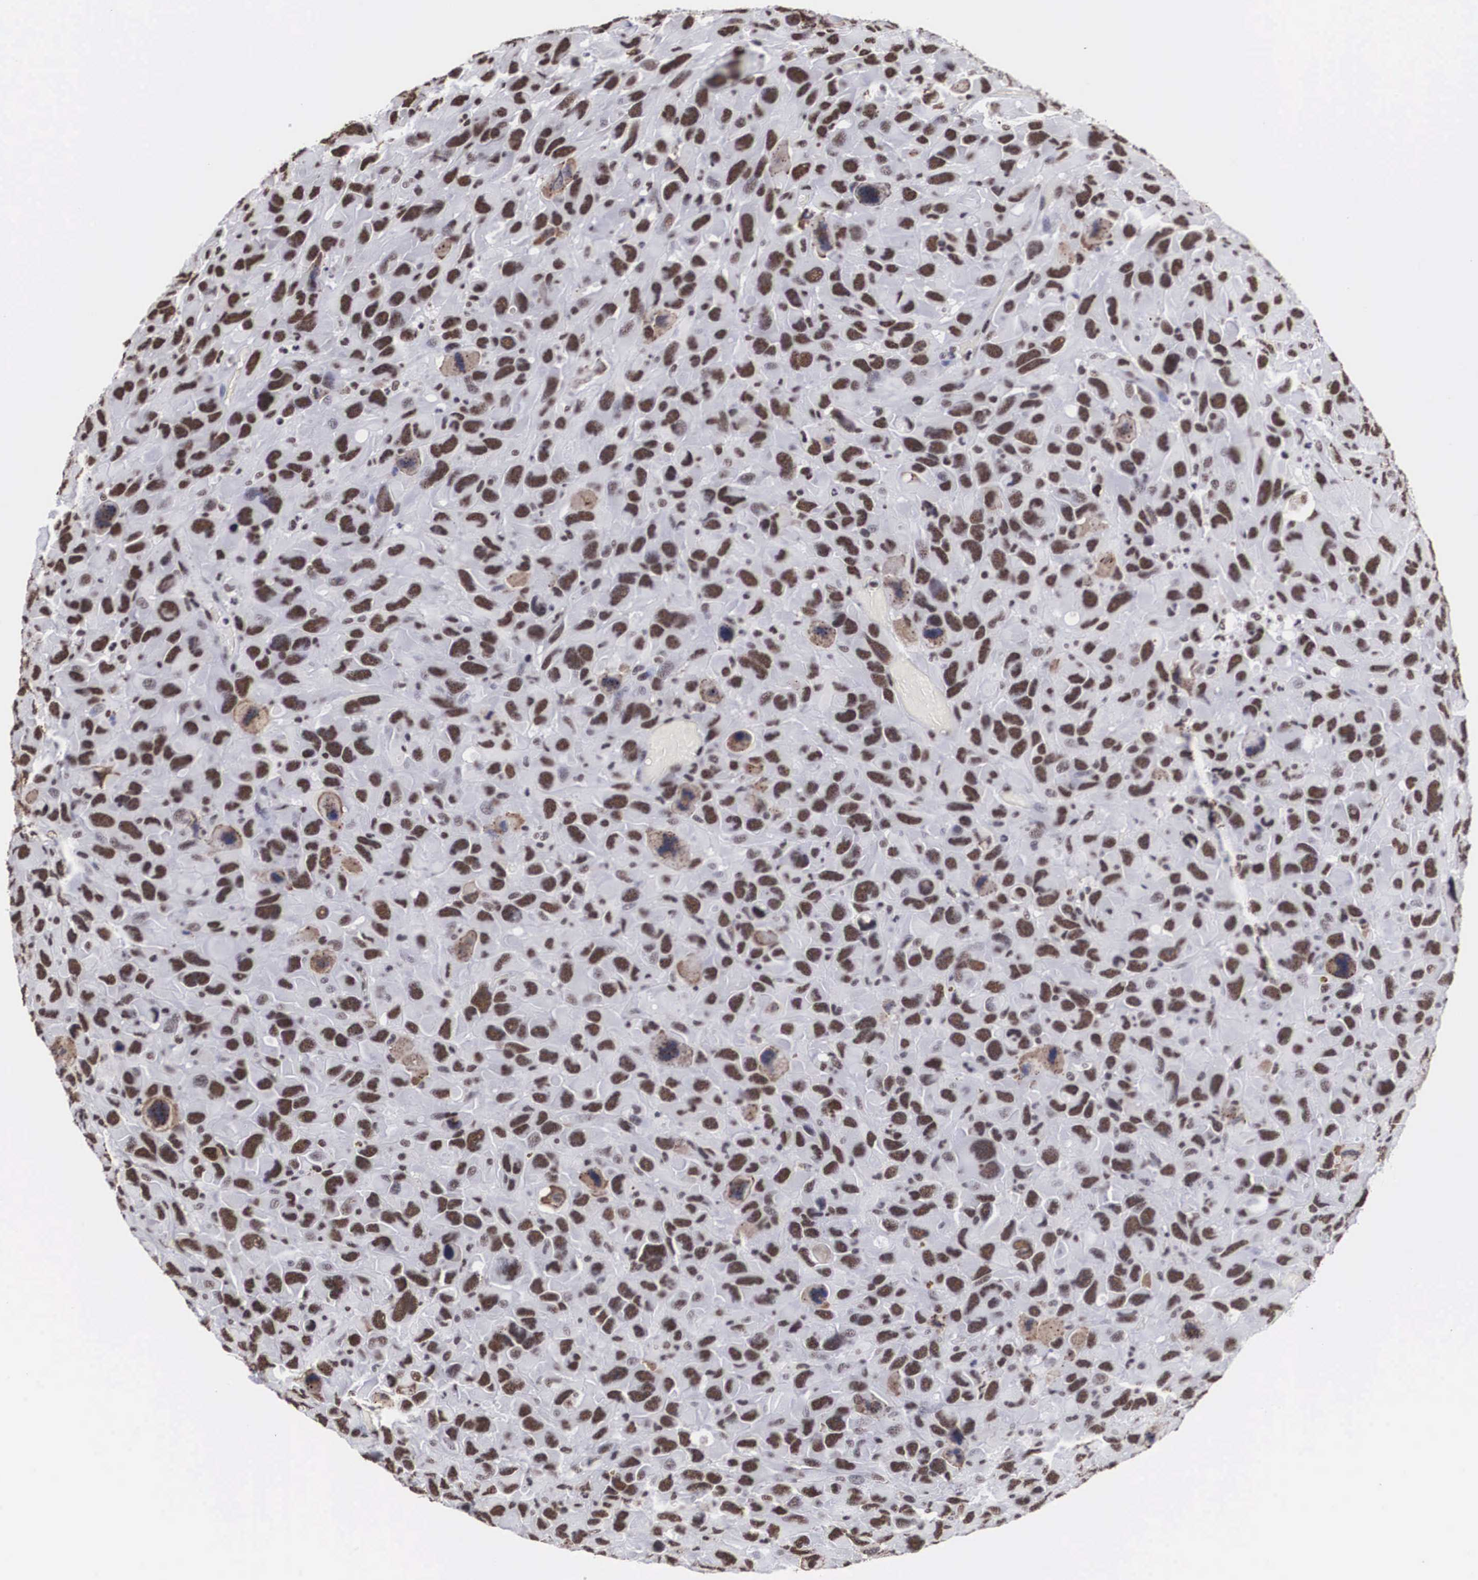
{"staining": {"intensity": "strong", "quantity": ">75%", "location": "nuclear"}, "tissue": "renal cancer", "cell_type": "Tumor cells", "image_type": "cancer", "snomed": [{"axis": "morphology", "description": "Adenocarcinoma, NOS"}, {"axis": "topography", "description": "Kidney"}], "caption": "The immunohistochemical stain highlights strong nuclear expression in tumor cells of renal cancer (adenocarcinoma) tissue.", "gene": "ACIN1", "patient": {"sex": "male", "age": 79}}